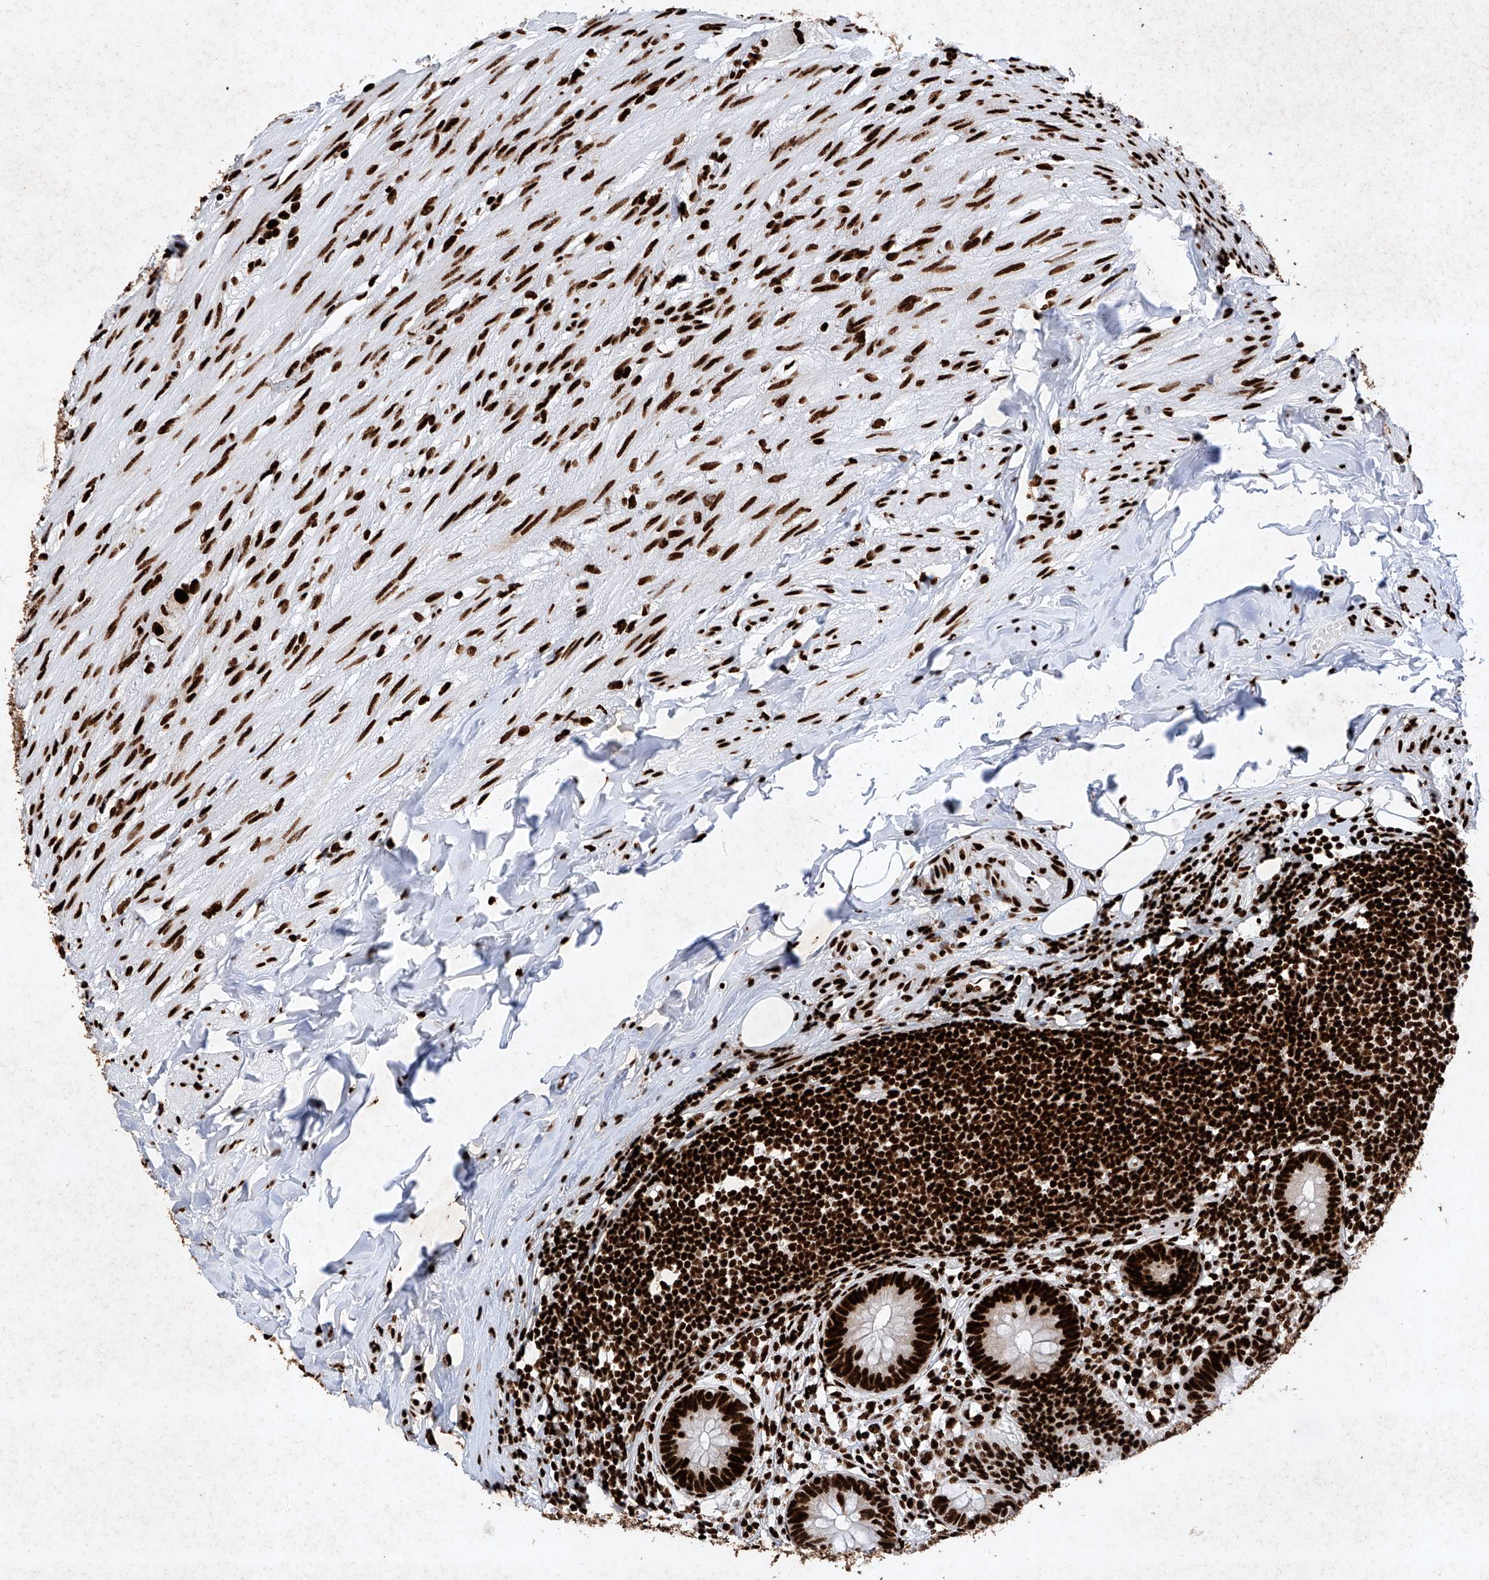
{"staining": {"intensity": "strong", "quantity": ">75%", "location": "nuclear"}, "tissue": "appendix", "cell_type": "Glandular cells", "image_type": "normal", "snomed": [{"axis": "morphology", "description": "Normal tissue, NOS"}, {"axis": "topography", "description": "Appendix"}], "caption": "A high-resolution image shows IHC staining of benign appendix, which displays strong nuclear expression in approximately >75% of glandular cells. (brown staining indicates protein expression, while blue staining denotes nuclei).", "gene": "SRSF6", "patient": {"sex": "female", "age": 62}}